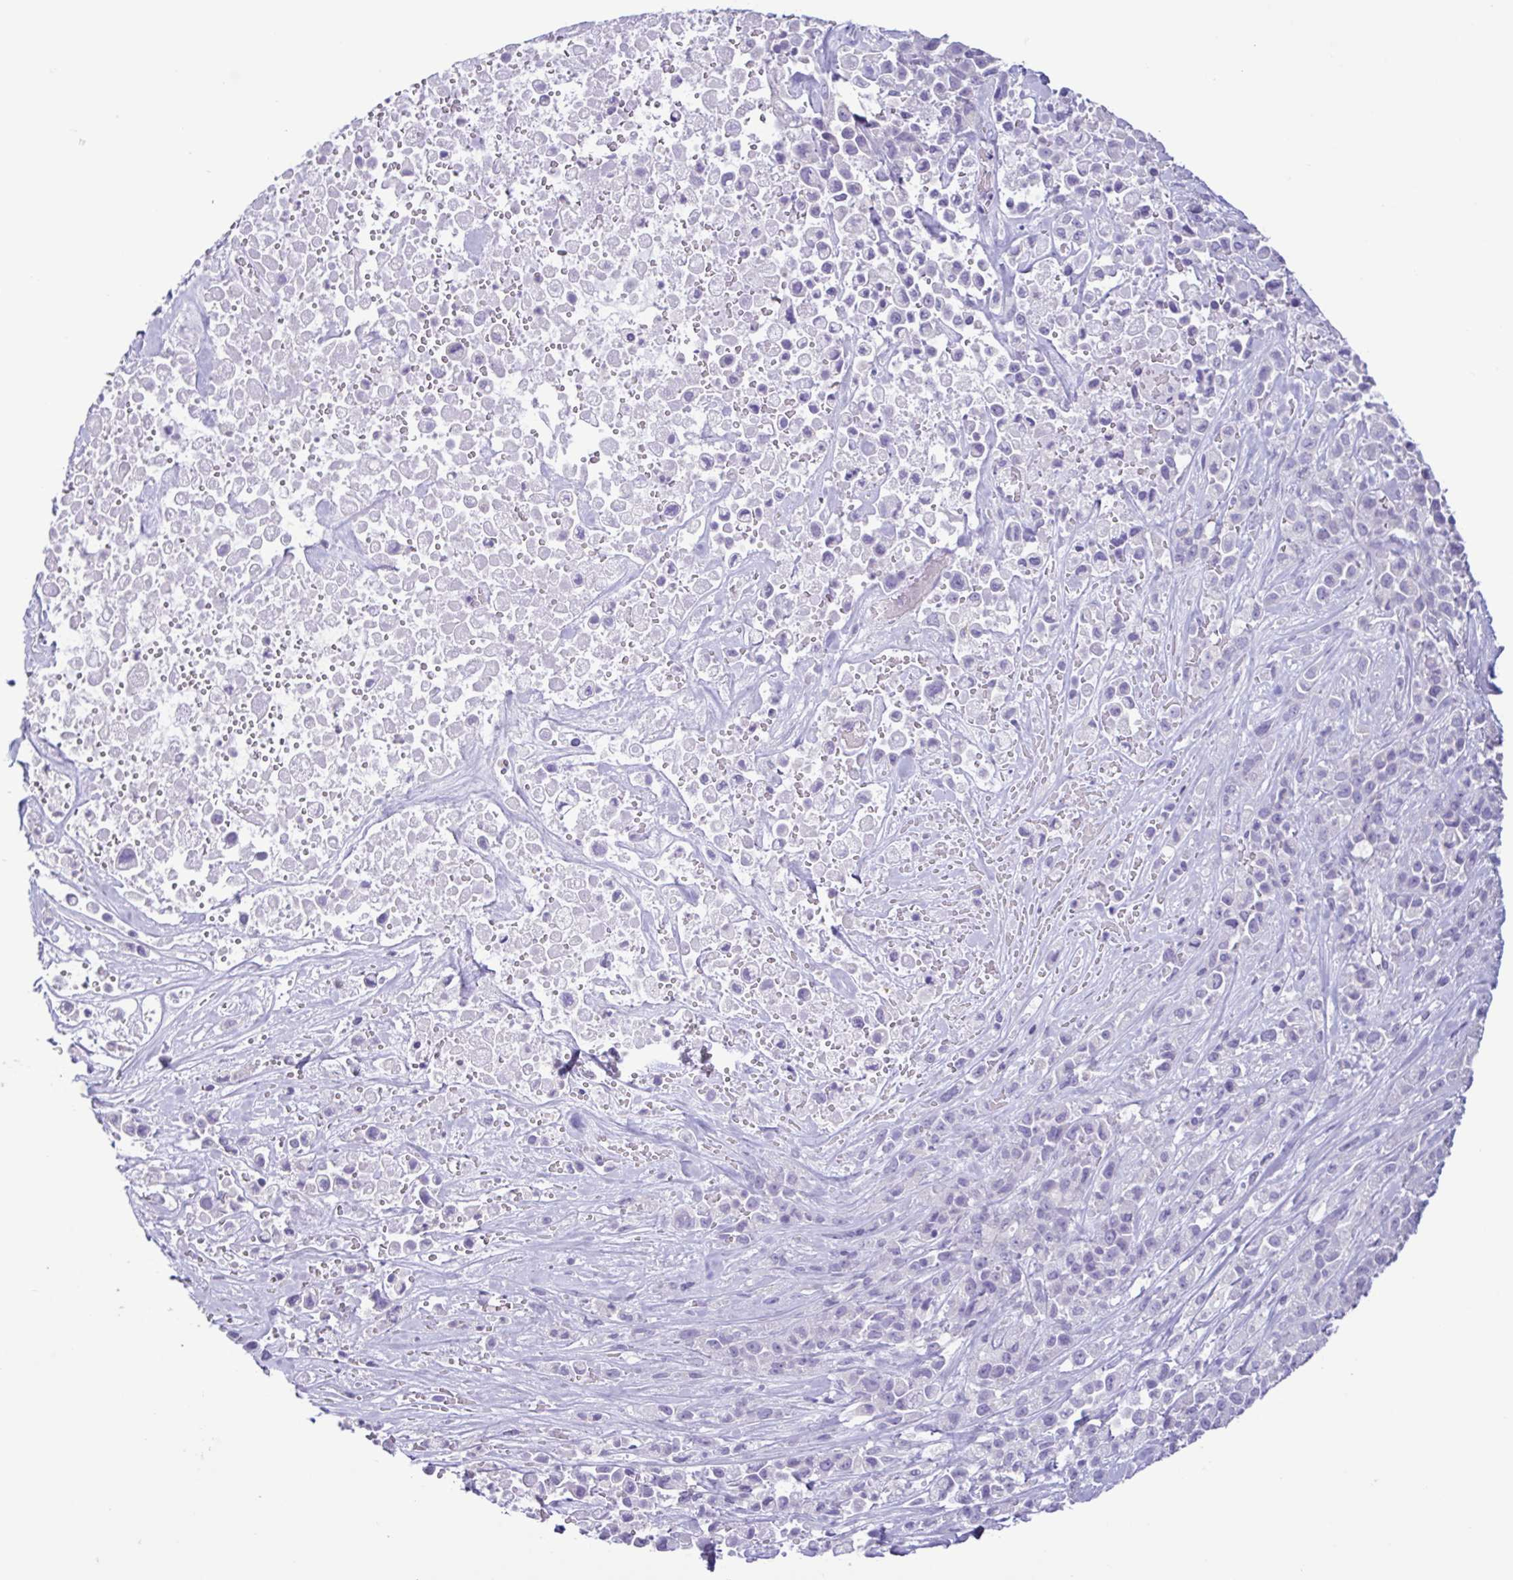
{"staining": {"intensity": "negative", "quantity": "none", "location": "none"}, "tissue": "pancreatic cancer", "cell_type": "Tumor cells", "image_type": "cancer", "snomed": [{"axis": "morphology", "description": "Adenocarcinoma, NOS"}, {"axis": "topography", "description": "Pancreas"}], "caption": "Immunohistochemical staining of pancreatic cancer displays no significant positivity in tumor cells. (Brightfield microscopy of DAB immunohistochemistry (IHC) at high magnification).", "gene": "CBY2", "patient": {"sex": "male", "age": 44}}